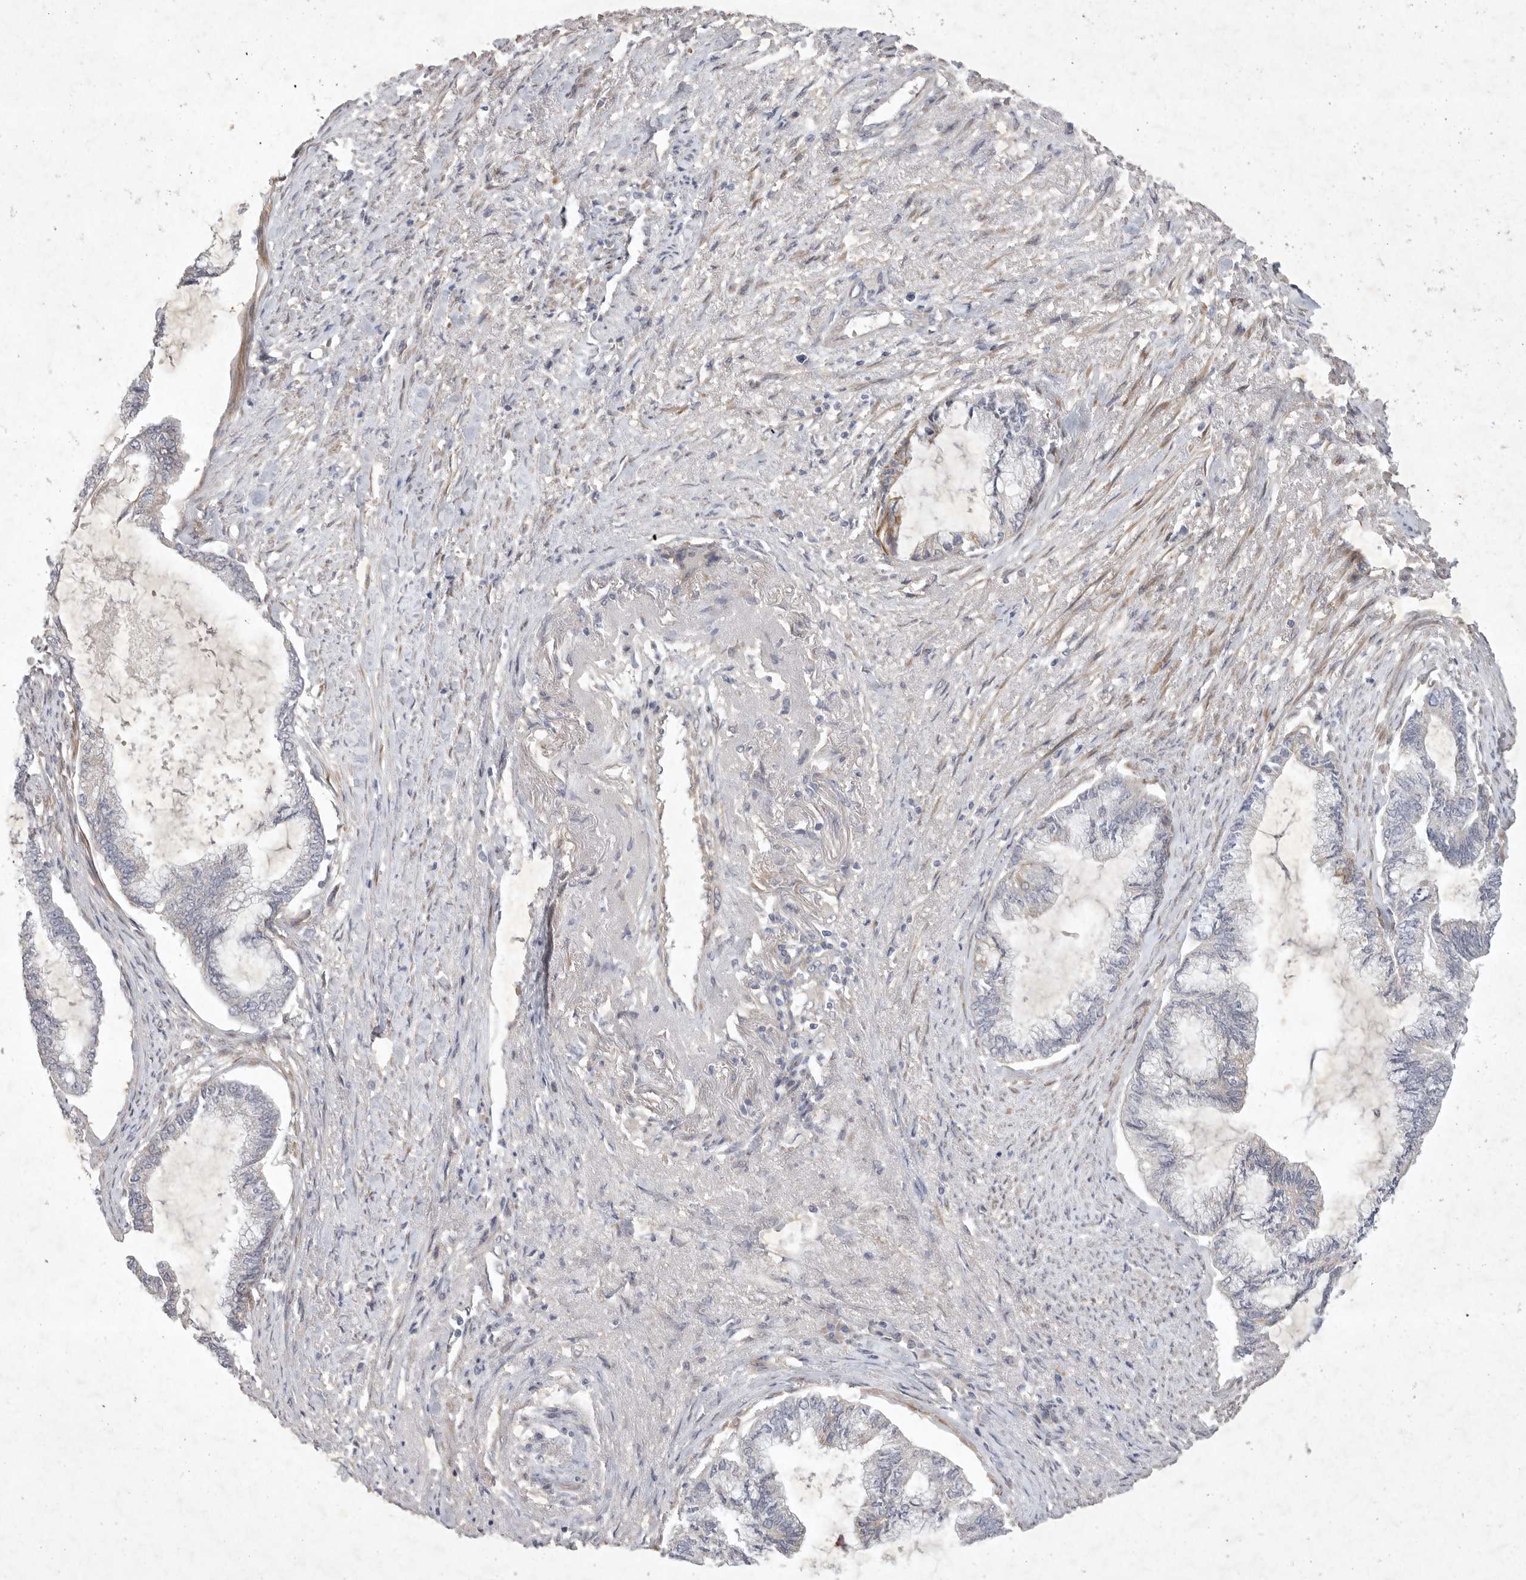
{"staining": {"intensity": "negative", "quantity": "none", "location": "none"}, "tissue": "endometrial cancer", "cell_type": "Tumor cells", "image_type": "cancer", "snomed": [{"axis": "morphology", "description": "Adenocarcinoma, NOS"}, {"axis": "topography", "description": "Endometrium"}], "caption": "Immunohistochemistry of endometrial adenocarcinoma demonstrates no expression in tumor cells. Nuclei are stained in blue.", "gene": "BZW2", "patient": {"sex": "female", "age": 86}}